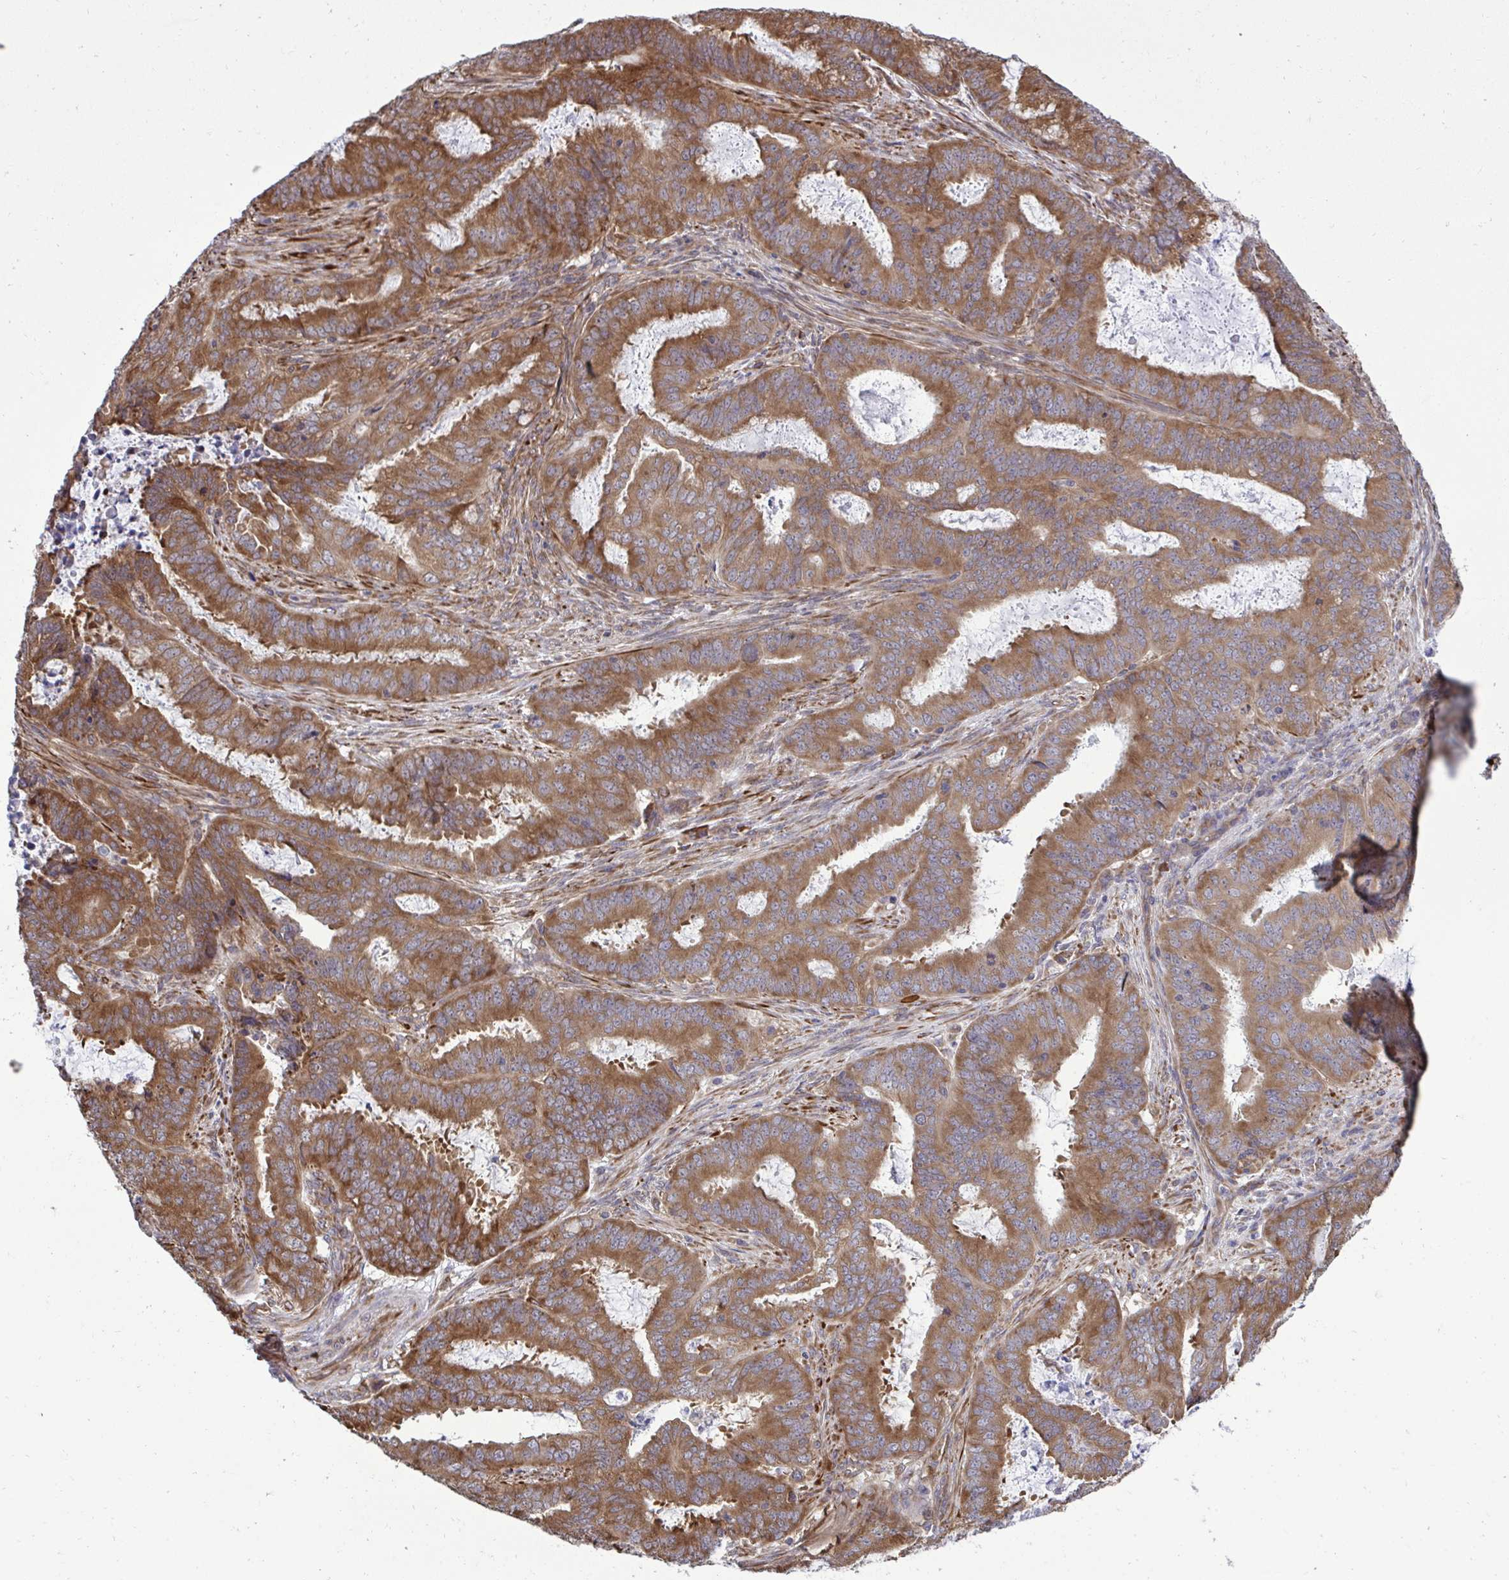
{"staining": {"intensity": "moderate", "quantity": ">75%", "location": "cytoplasmic/membranous"}, "tissue": "endometrial cancer", "cell_type": "Tumor cells", "image_type": "cancer", "snomed": [{"axis": "morphology", "description": "Adenocarcinoma, NOS"}, {"axis": "topography", "description": "Endometrium"}], "caption": "Moderate cytoplasmic/membranous staining is present in approximately >75% of tumor cells in adenocarcinoma (endometrial). (Stains: DAB (3,3'-diaminobenzidine) in brown, nuclei in blue, Microscopy: brightfield microscopy at high magnification).", "gene": "RPS15", "patient": {"sex": "female", "age": 51}}